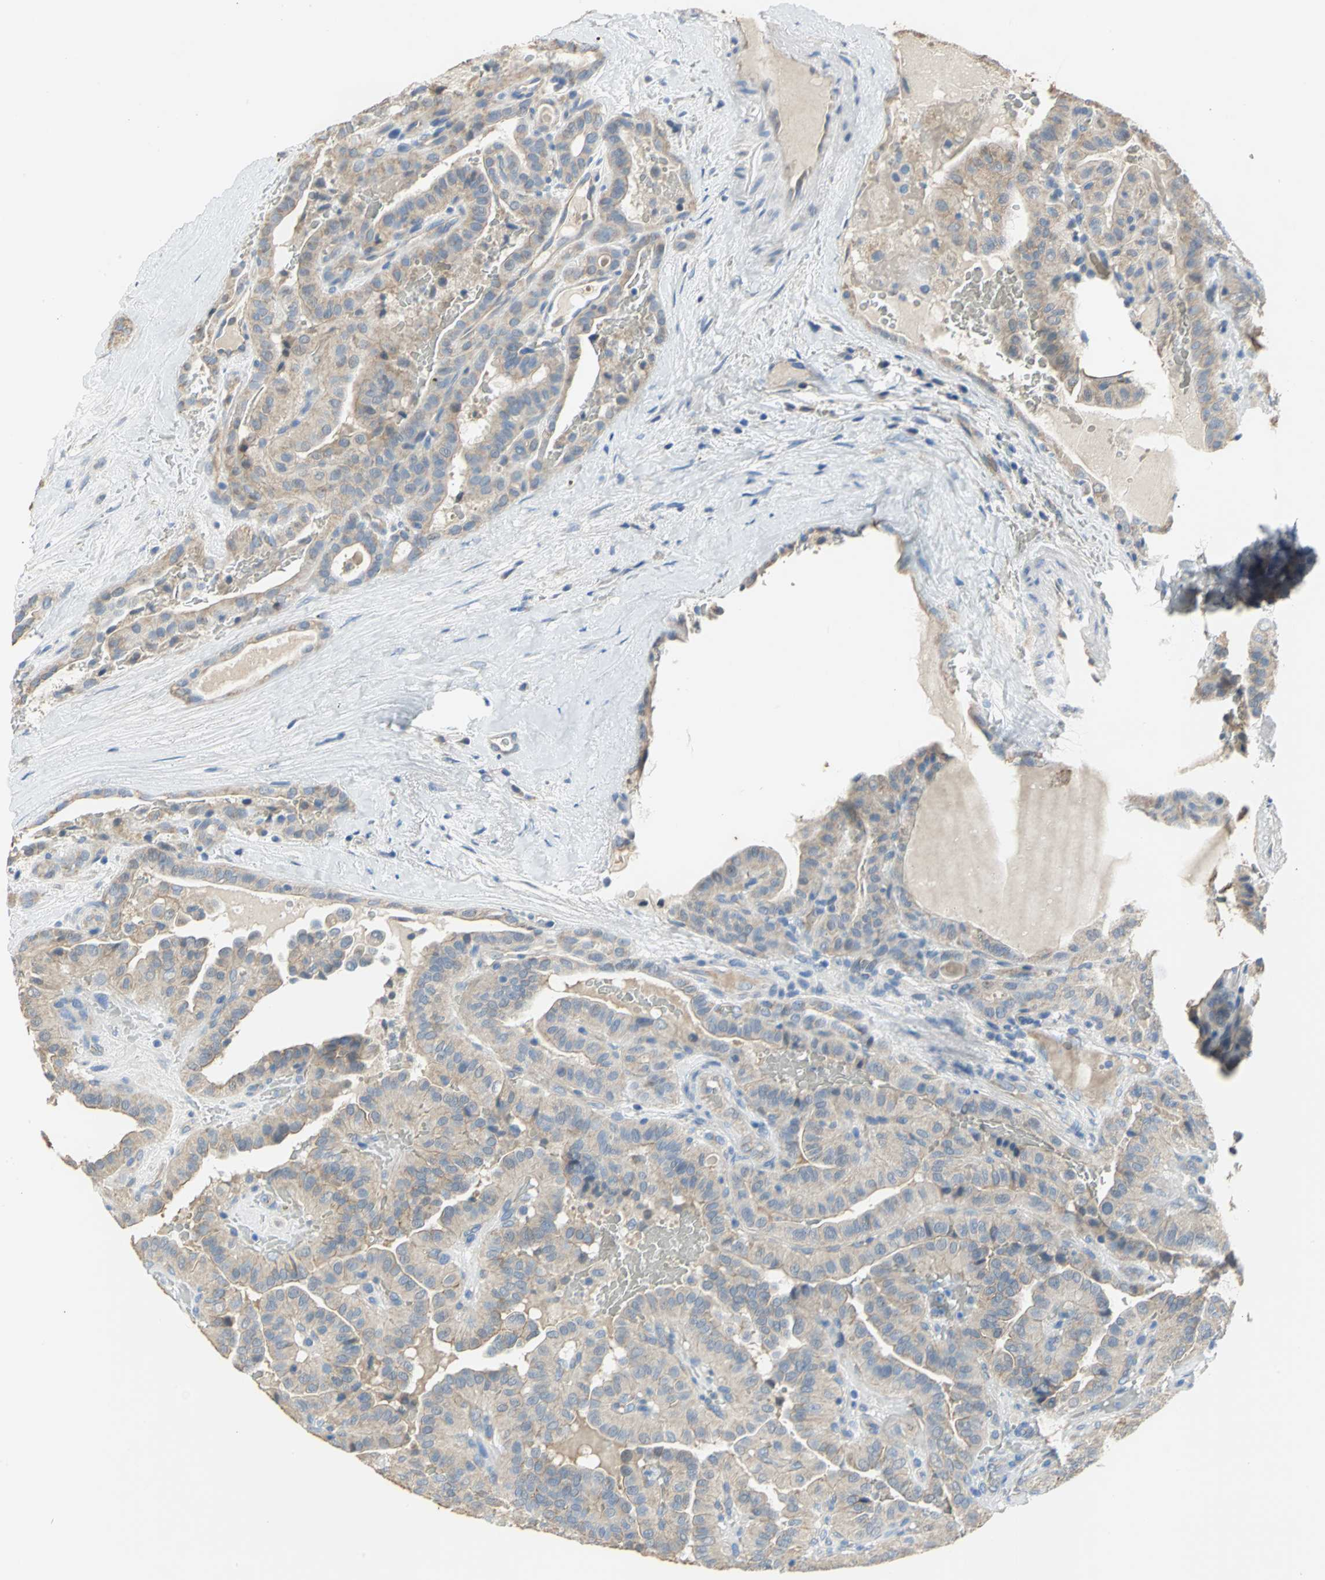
{"staining": {"intensity": "weak", "quantity": ">75%", "location": "cytoplasmic/membranous"}, "tissue": "thyroid cancer", "cell_type": "Tumor cells", "image_type": "cancer", "snomed": [{"axis": "morphology", "description": "Papillary adenocarcinoma, NOS"}, {"axis": "topography", "description": "Thyroid gland"}], "caption": "Immunohistochemical staining of papillary adenocarcinoma (thyroid) reveals low levels of weak cytoplasmic/membranous protein positivity in approximately >75% of tumor cells.", "gene": "HTR1F", "patient": {"sex": "male", "age": 77}}